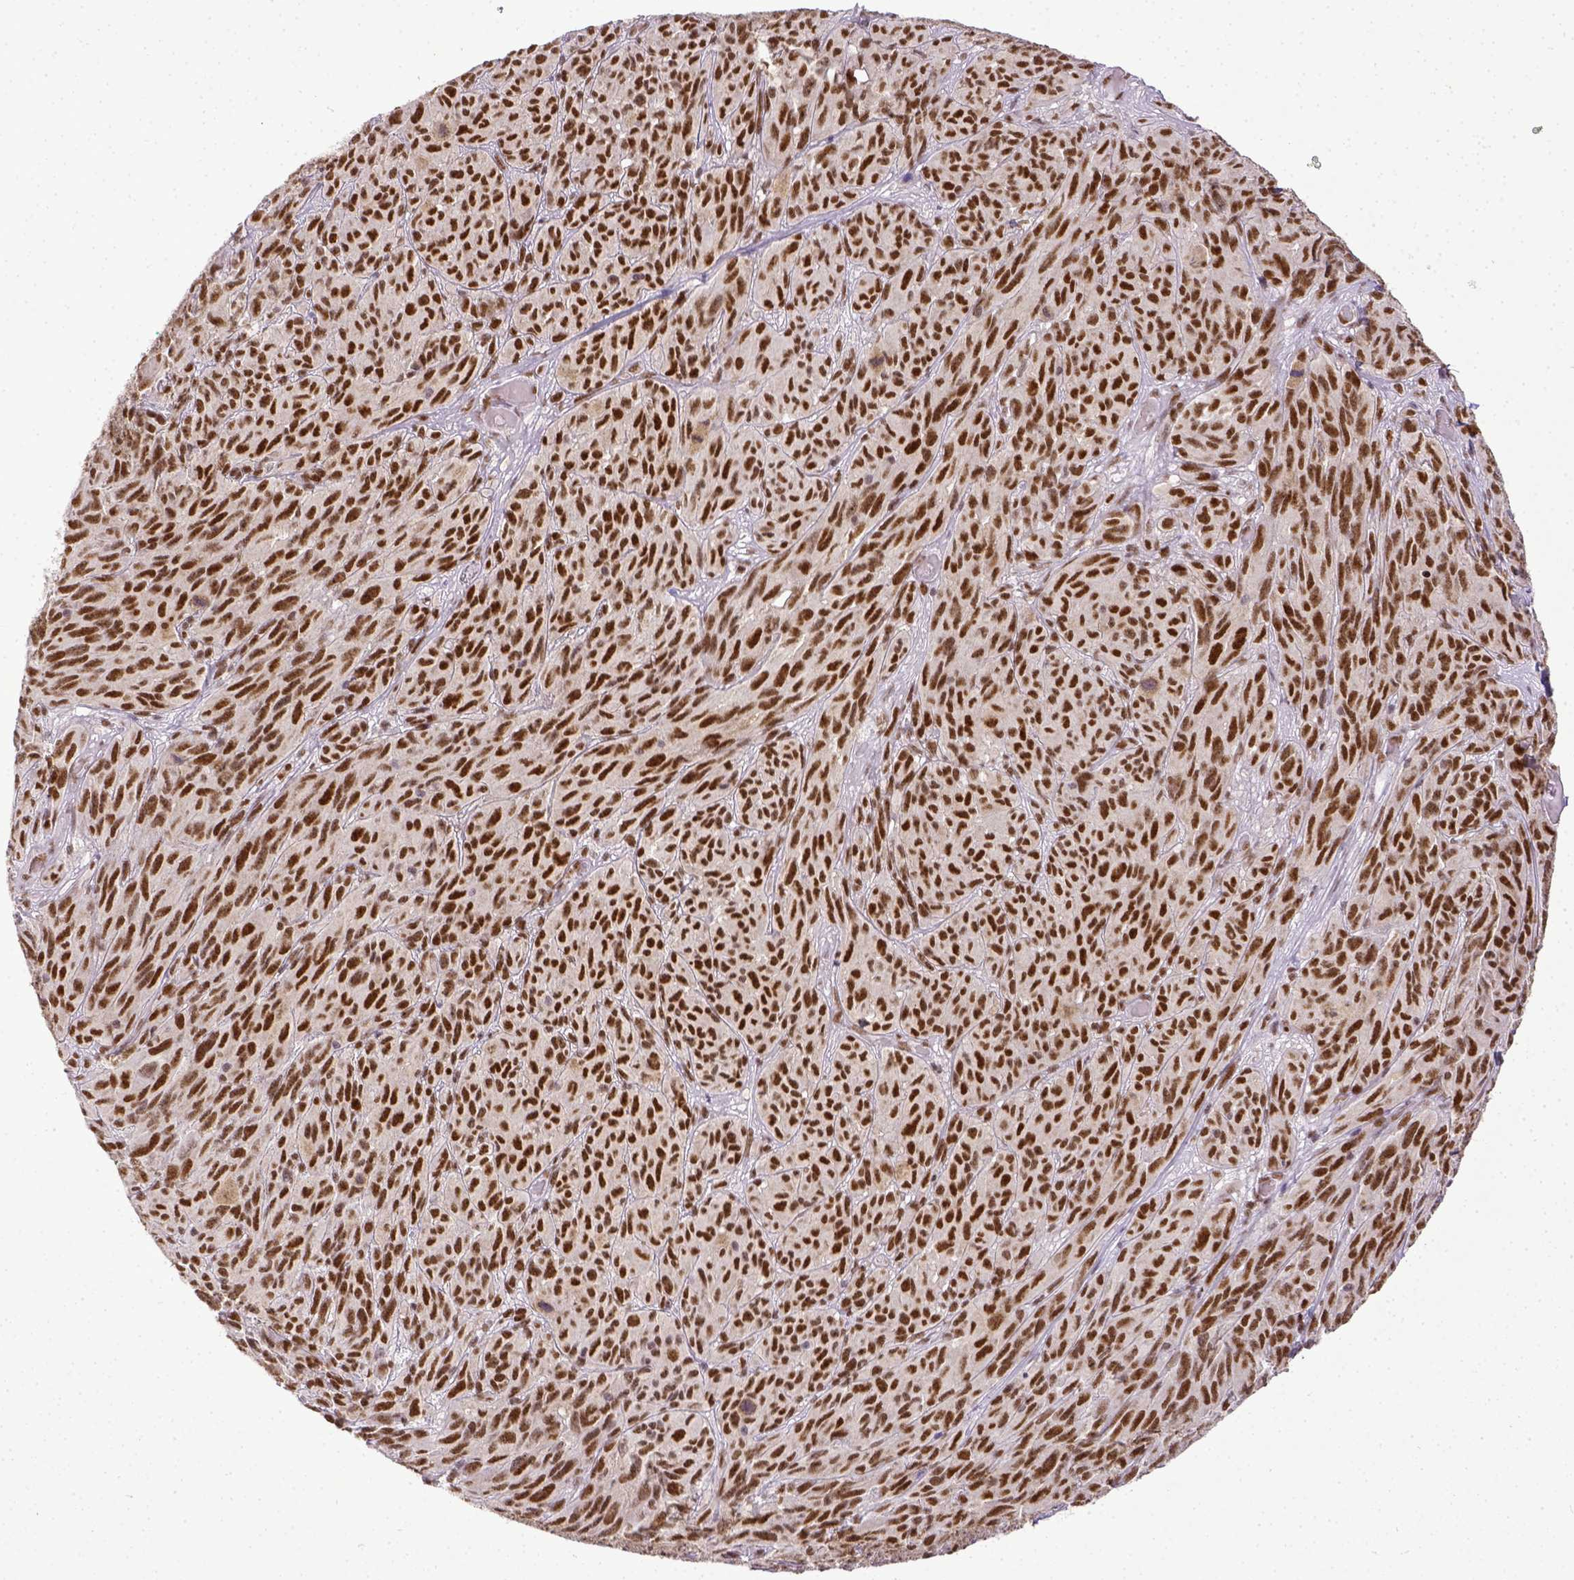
{"staining": {"intensity": "strong", "quantity": ">75%", "location": "nuclear"}, "tissue": "melanoma", "cell_type": "Tumor cells", "image_type": "cancer", "snomed": [{"axis": "morphology", "description": "Malignant melanoma, NOS"}, {"axis": "topography", "description": "Vulva, labia, clitoris and Bartholin´s gland, NO"}], "caption": "IHC of melanoma exhibits high levels of strong nuclear positivity in about >75% of tumor cells.", "gene": "ERCC1", "patient": {"sex": "female", "age": 75}}